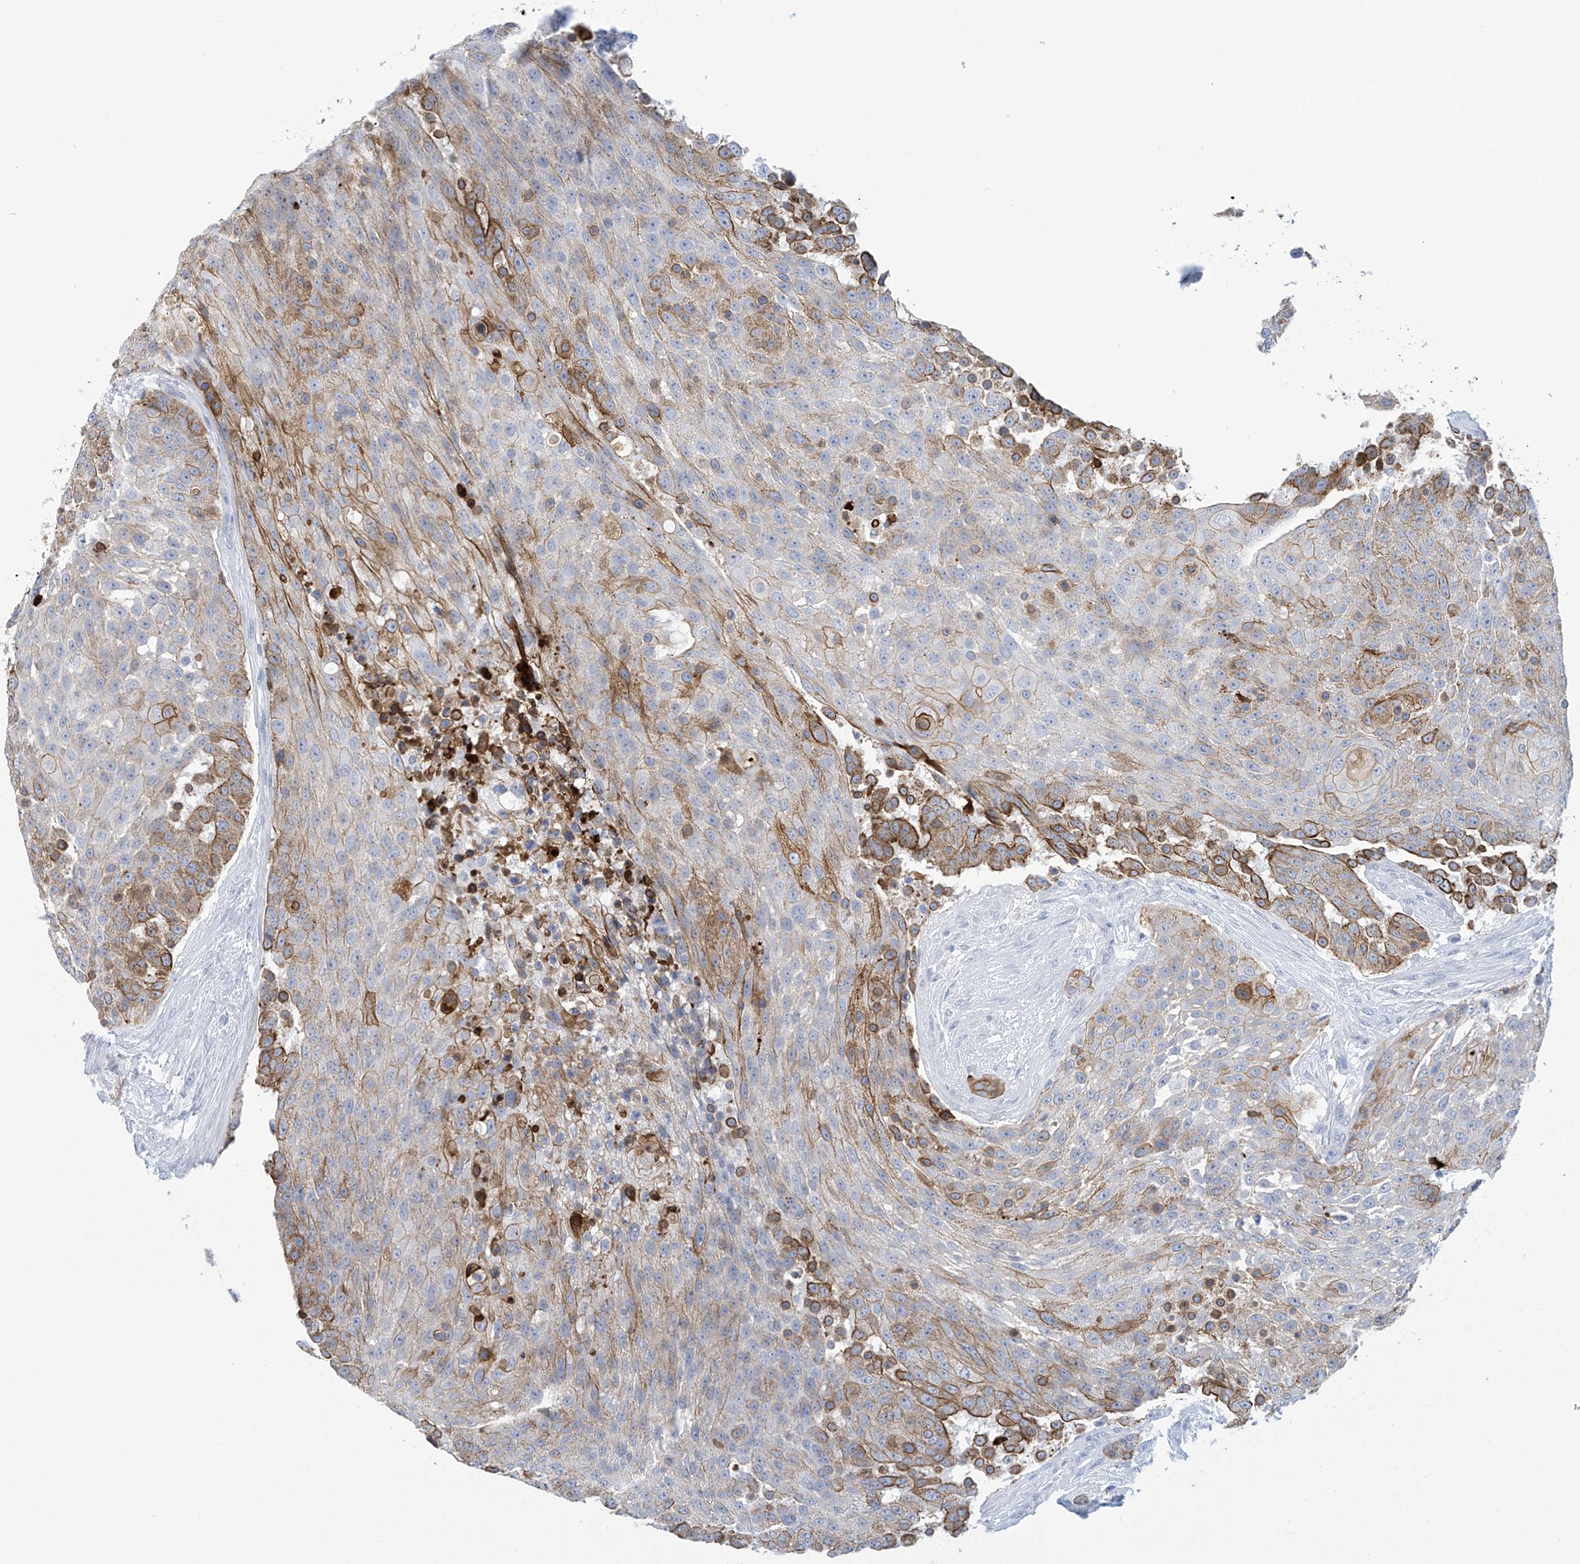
{"staining": {"intensity": "moderate", "quantity": "25%-75%", "location": "cytoplasmic/membranous"}, "tissue": "urothelial cancer", "cell_type": "Tumor cells", "image_type": "cancer", "snomed": [{"axis": "morphology", "description": "Urothelial carcinoma, High grade"}, {"axis": "topography", "description": "Urinary bladder"}], "caption": "A photomicrograph showing moderate cytoplasmic/membranous positivity in about 25%-75% of tumor cells in urothelial carcinoma (high-grade), as visualized by brown immunohistochemical staining.", "gene": "DSP", "patient": {"sex": "female", "age": 63}}